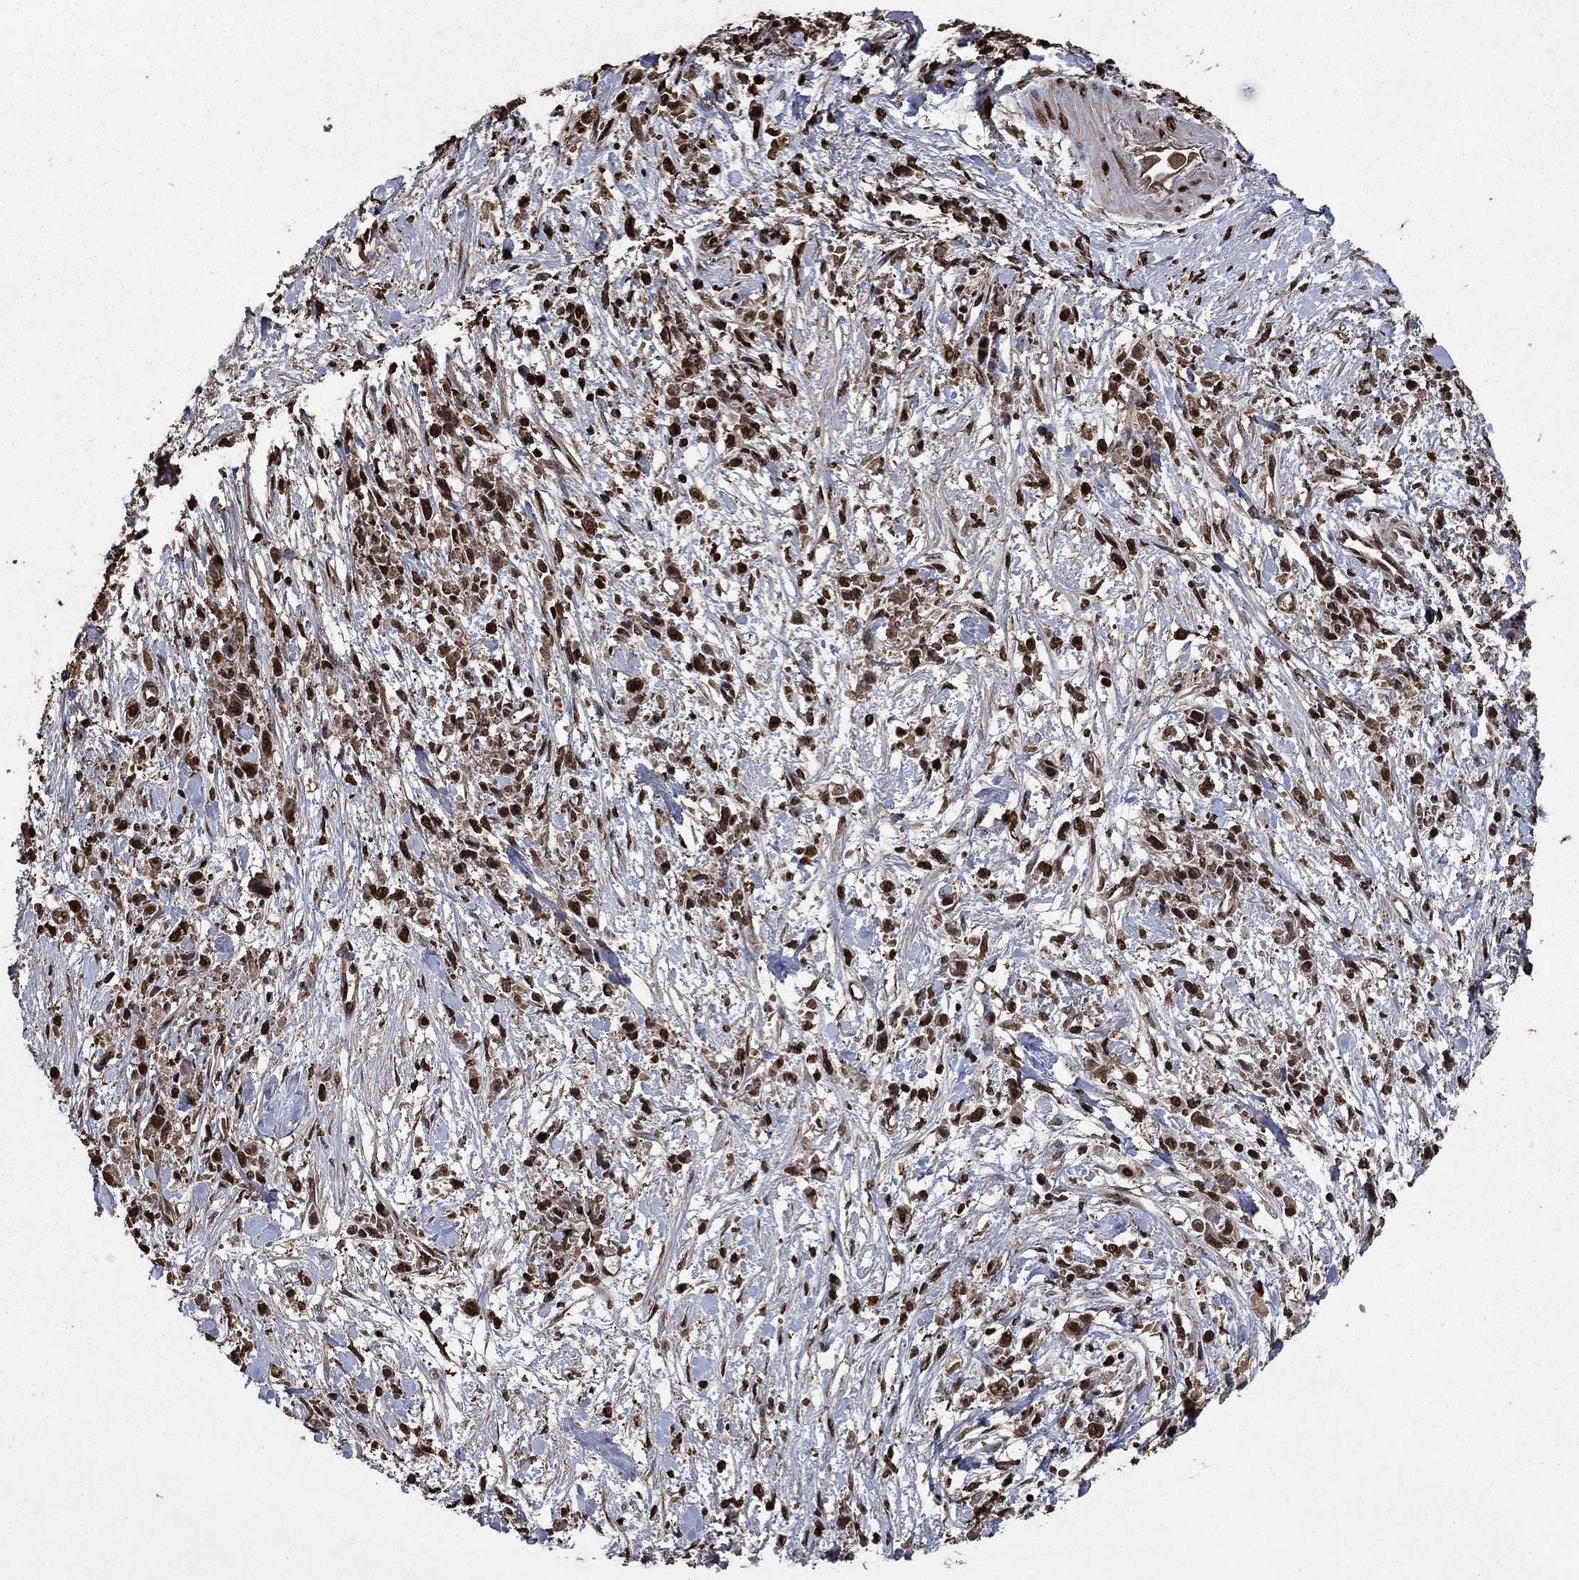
{"staining": {"intensity": "moderate", "quantity": "25%-75%", "location": "nuclear"}, "tissue": "stomach cancer", "cell_type": "Tumor cells", "image_type": "cancer", "snomed": [{"axis": "morphology", "description": "Adenocarcinoma, NOS"}, {"axis": "topography", "description": "Stomach"}], "caption": "Stomach cancer stained with a protein marker exhibits moderate staining in tumor cells.", "gene": "GAPDH", "patient": {"sex": "female", "age": 59}}